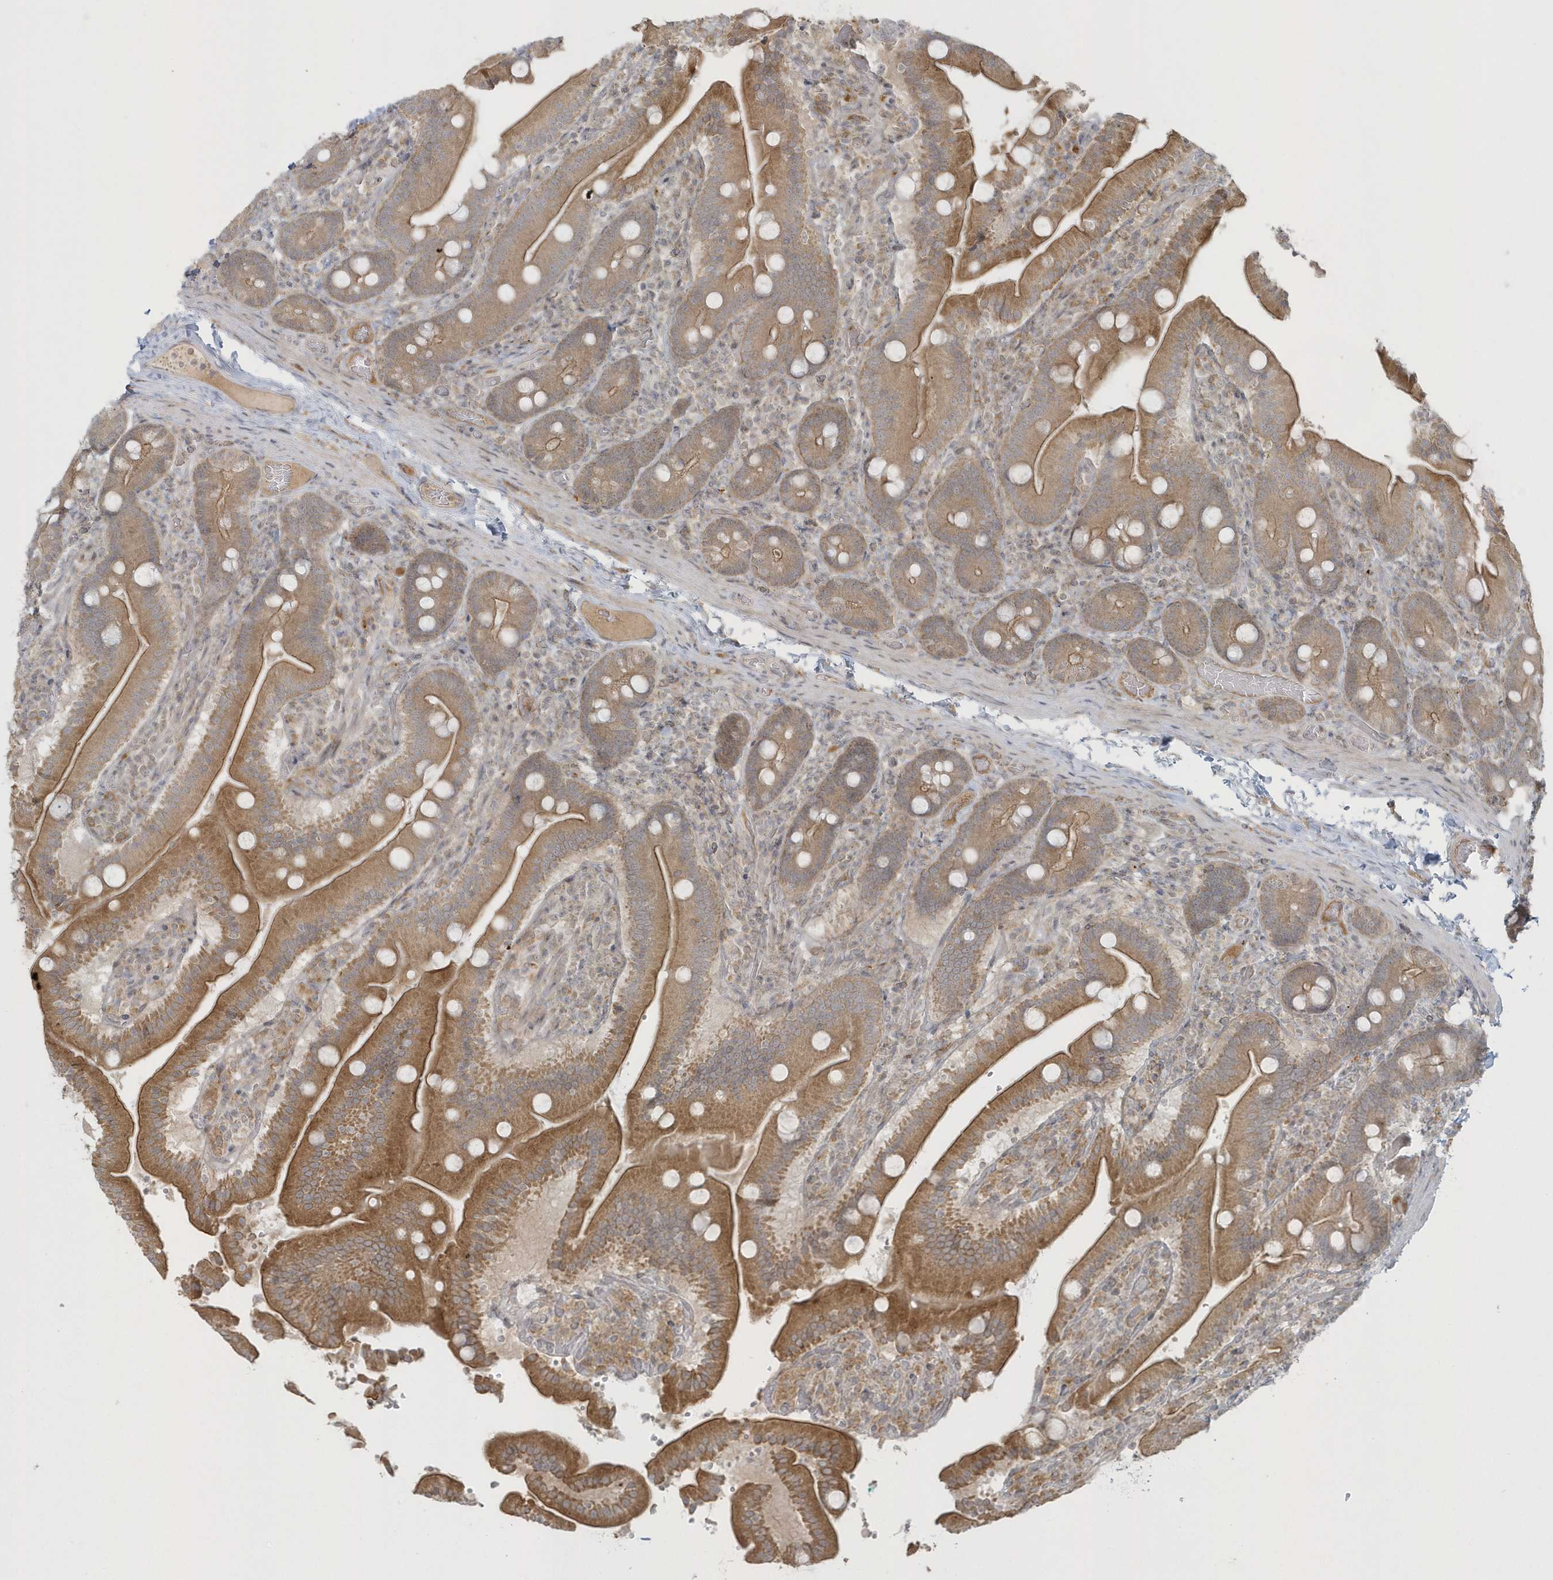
{"staining": {"intensity": "moderate", "quantity": ">75%", "location": "cytoplasmic/membranous"}, "tissue": "duodenum", "cell_type": "Glandular cells", "image_type": "normal", "snomed": [{"axis": "morphology", "description": "Normal tissue, NOS"}, {"axis": "topography", "description": "Duodenum"}], "caption": "Protein staining demonstrates moderate cytoplasmic/membranous expression in approximately >75% of glandular cells in unremarkable duodenum. (IHC, brightfield microscopy, high magnification).", "gene": "BLTP3A", "patient": {"sex": "female", "age": 62}}